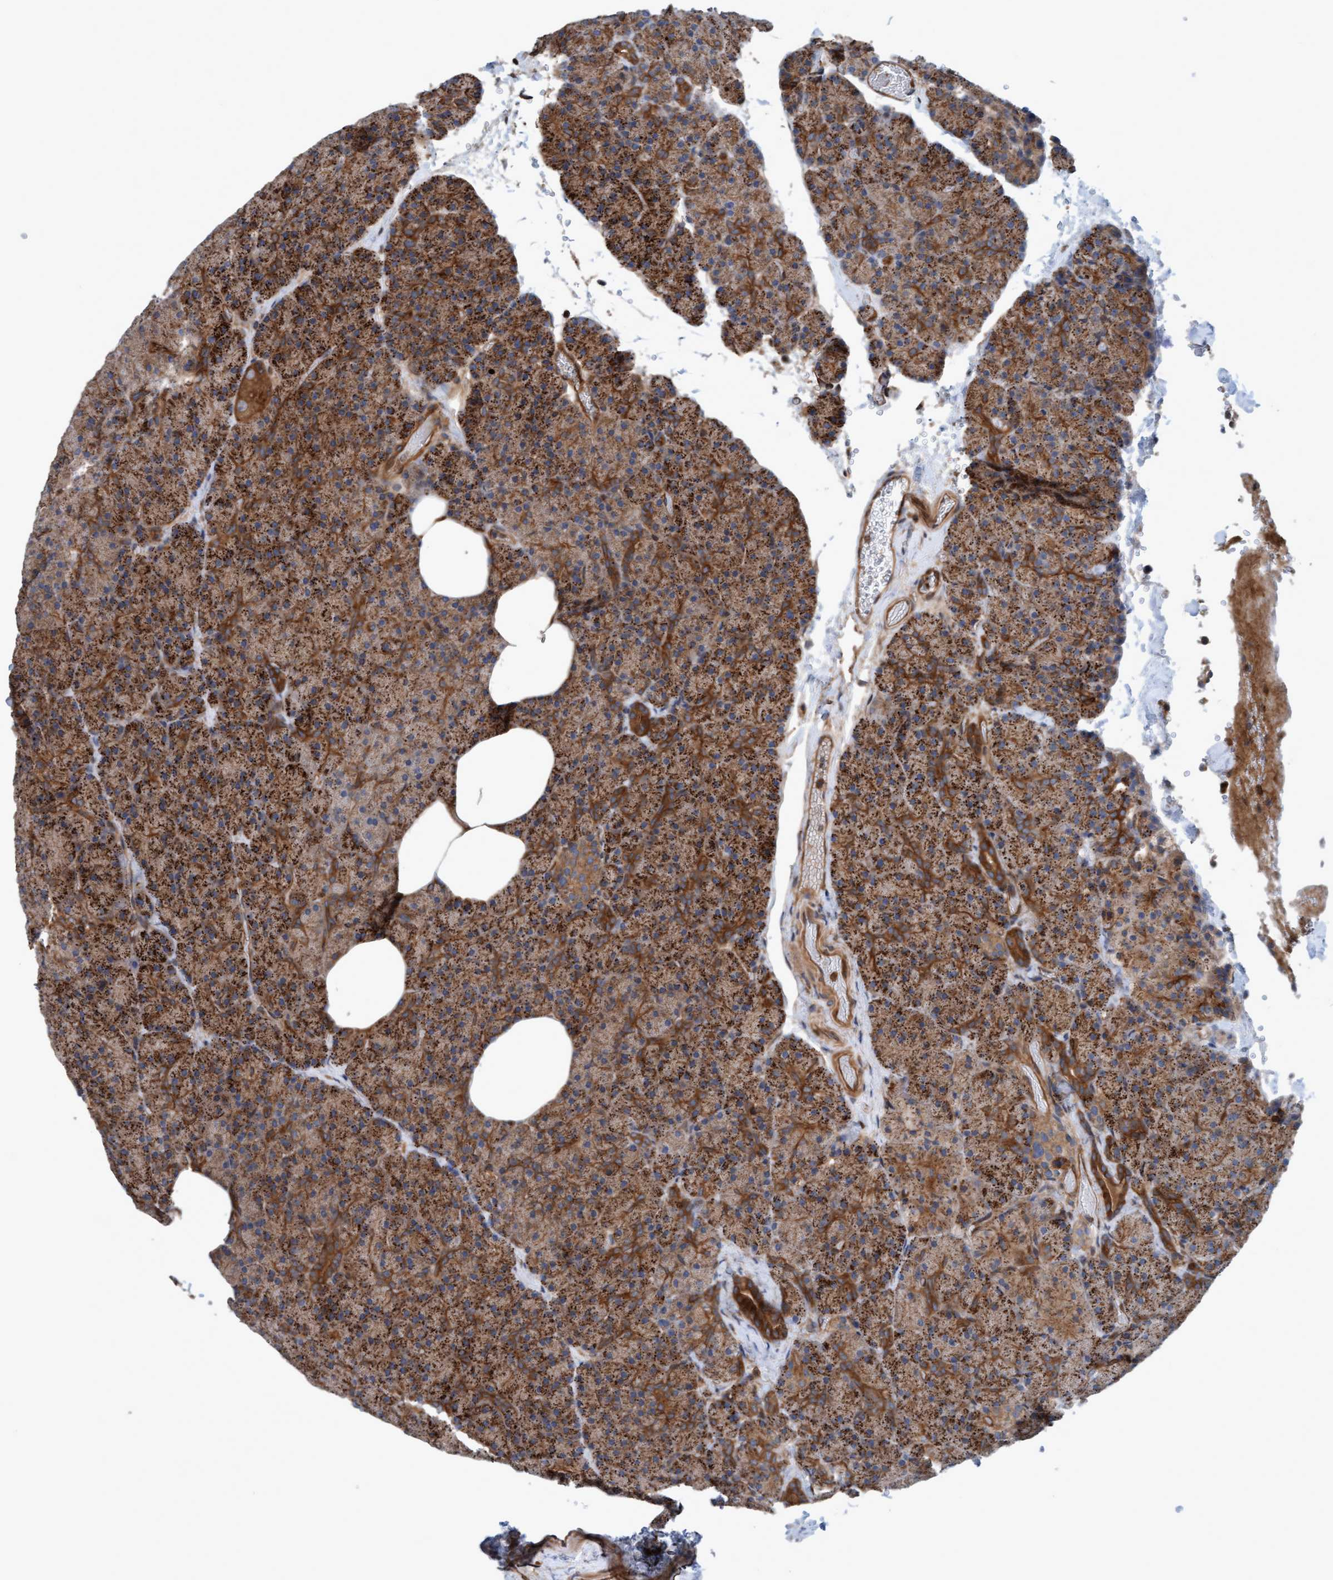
{"staining": {"intensity": "moderate", "quantity": ">75%", "location": "cytoplasmic/membranous"}, "tissue": "pancreas", "cell_type": "Exocrine glandular cells", "image_type": "normal", "snomed": [{"axis": "morphology", "description": "Normal tissue, NOS"}, {"axis": "morphology", "description": "Carcinoid, malignant, NOS"}, {"axis": "topography", "description": "Pancreas"}], "caption": "Immunohistochemistry (IHC) image of unremarkable pancreas: human pancreas stained using IHC exhibits medium levels of moderate protein expression localized specifically in the cytoplasmic/membranous of exocrine glandular cells, appearing as a cytoplasmic/membranous brown color.", "gene": "ERAL1", "patient": {"sex": "female", "age": 35}}